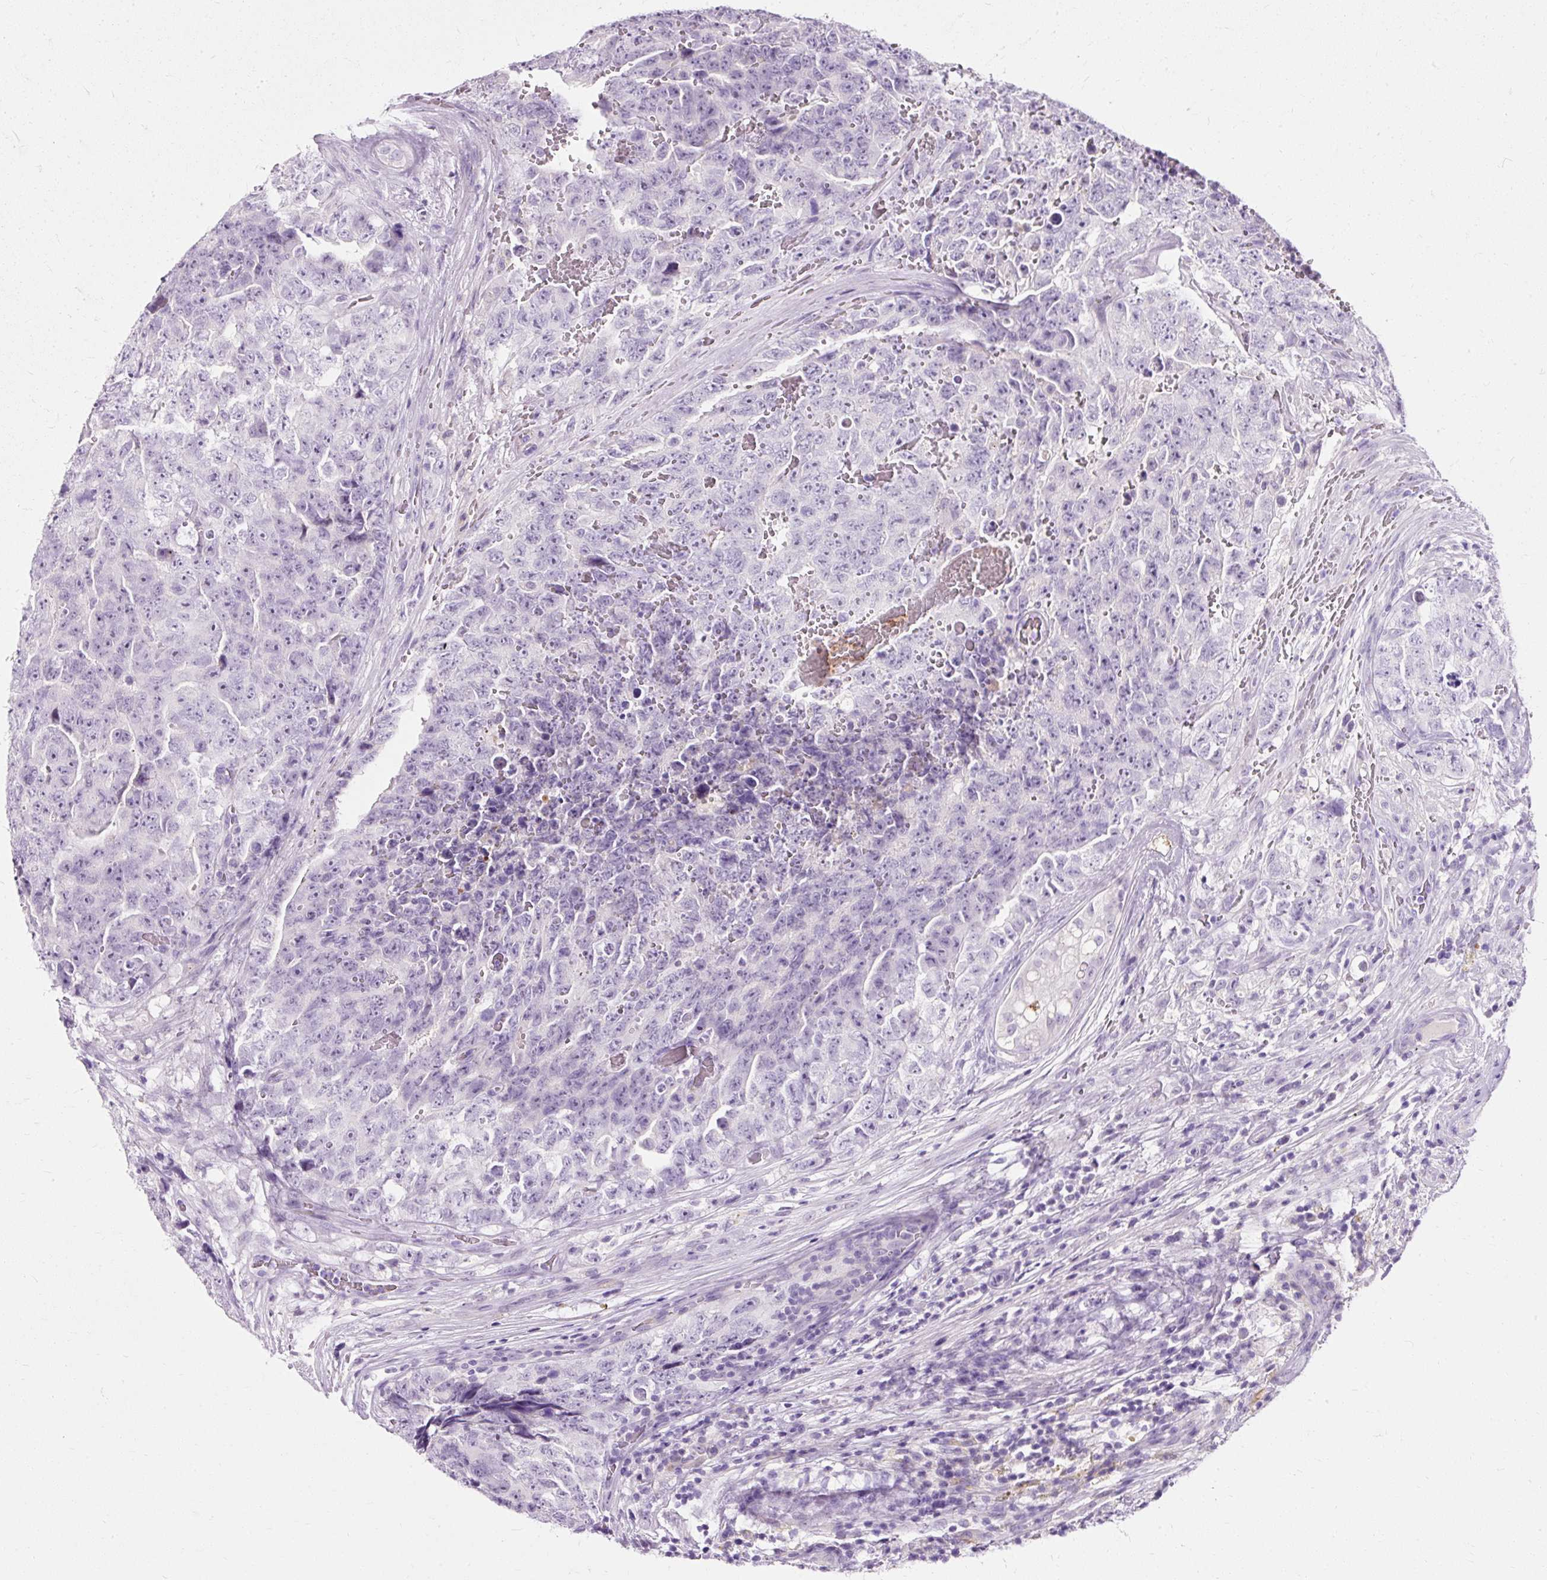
{"staining": {"intensity": "negative", "quantity": "none", "location": "none"}, "tissue": "testis cancer", "cell_type": "Tumor cells", "image_type": "cancer", "snomed": [{"axis": "morphology", "description": "Seminoma, NOS"}, {"axis": "morphology", "description": "Teratoma, malignant, NOS"}, {"axis": "topography", "description": "Testis"}], "caption": "Testis cancer was stained to show a protein in brown. There is no significant expression in tumor cells.", "gene": "CLDN25", "patient": {"sex": "male", "age": 34}}